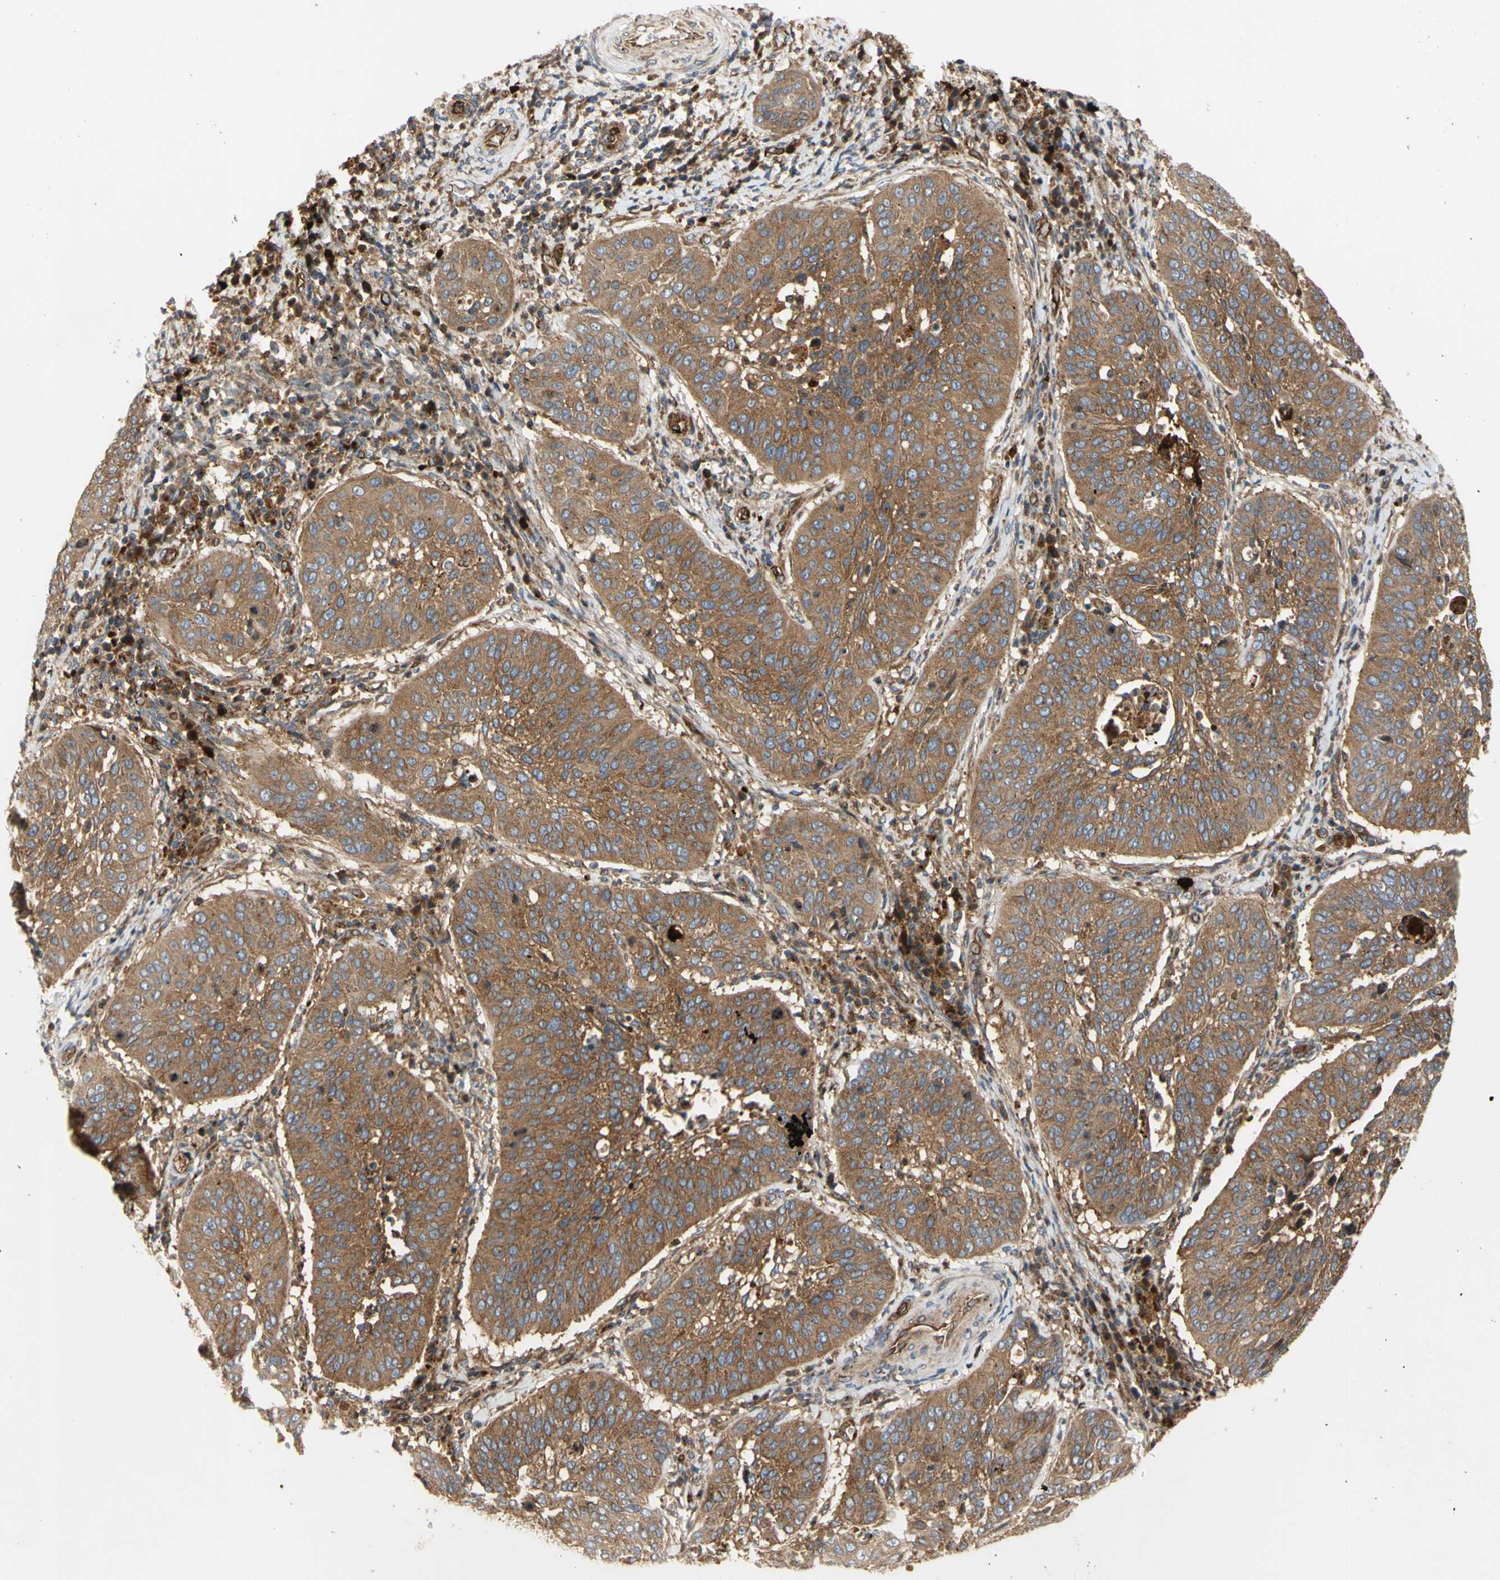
{"staining": {"intensity": "moderate", "quantity": ">75%", "location": "cytoplasmic/membranous"}, "tissue": "cervical cancer", "cell_type": "Tumor cells", "image_type": "cancer", "snomed": [{"axis": "morphology", "description": "Normal tissue, NOS"}, {"axis": "morphology", "description": "Squamous cell carcinoma, NOS"}, {"axis": "topography", "description": "Cervix"}], "caption": "Immunohistochemistry (DAB (3,3'-diaminobenzidine)) staining of cervical cancer demonstrates moderate cytoplasmic/membranous protein expression in approximately >75% of tumor cells.", "gene": "TUBG2", "patient": {"sex": "female", "age": 39}}